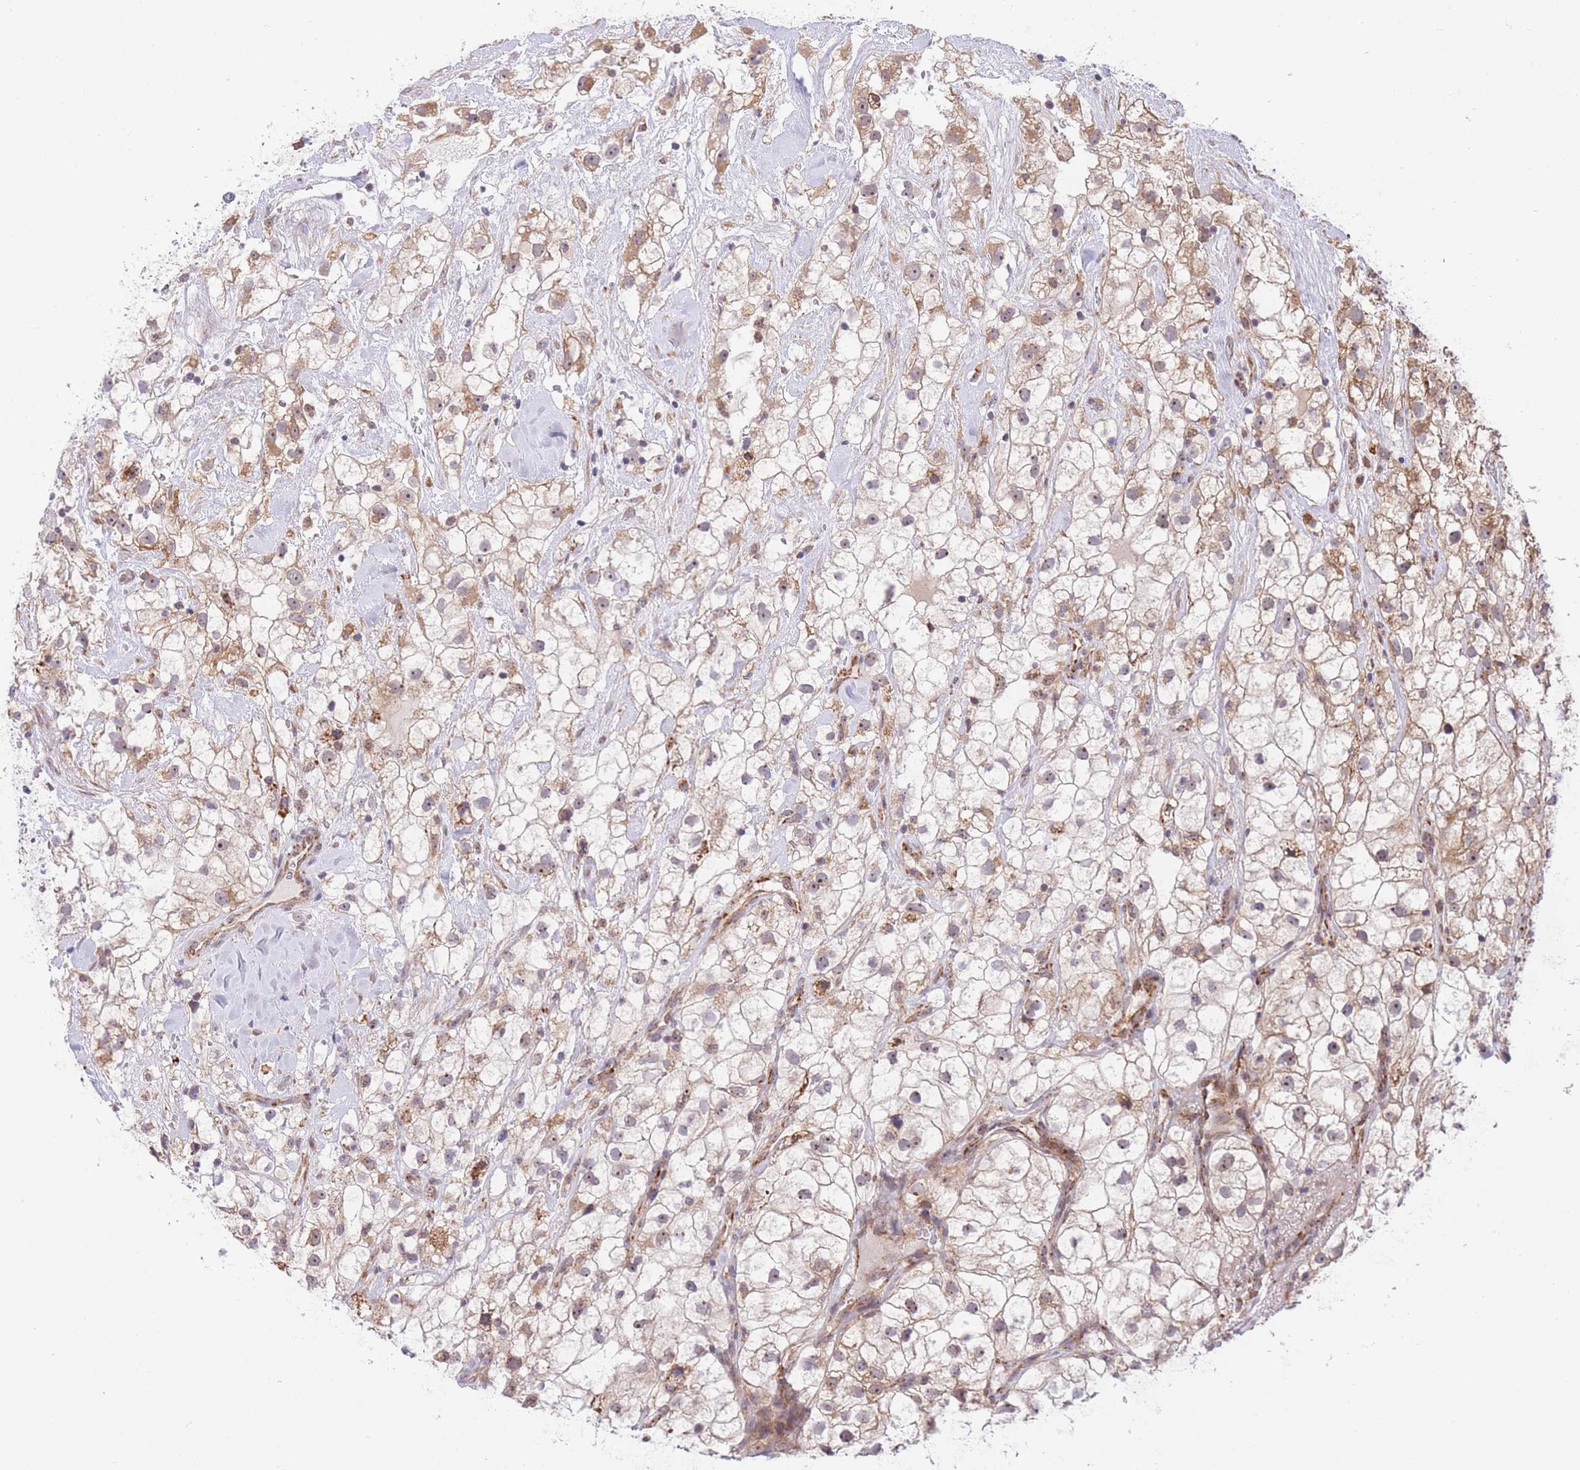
{"staining": {"intensity": "moderate", "quantity": "25%-75%", "location": "cytoplasmic/membranous"}, "tissue": "renal cancer", "cell_type": "Tumor cells", "image_type": "cancer", "snomed": [{"axis": "morphology", "description": "Adenocarcinoma, NOS"}, {"axis": "topography", "description": "Kidney"}], "caption": "A brown stain shows moderate cytoplasmic/membranous expression of a protein in adenocarcinoma (renal) tumor cells.", "gene": "EXOSC8", "patient": {"sex": "male", "age": 59}}